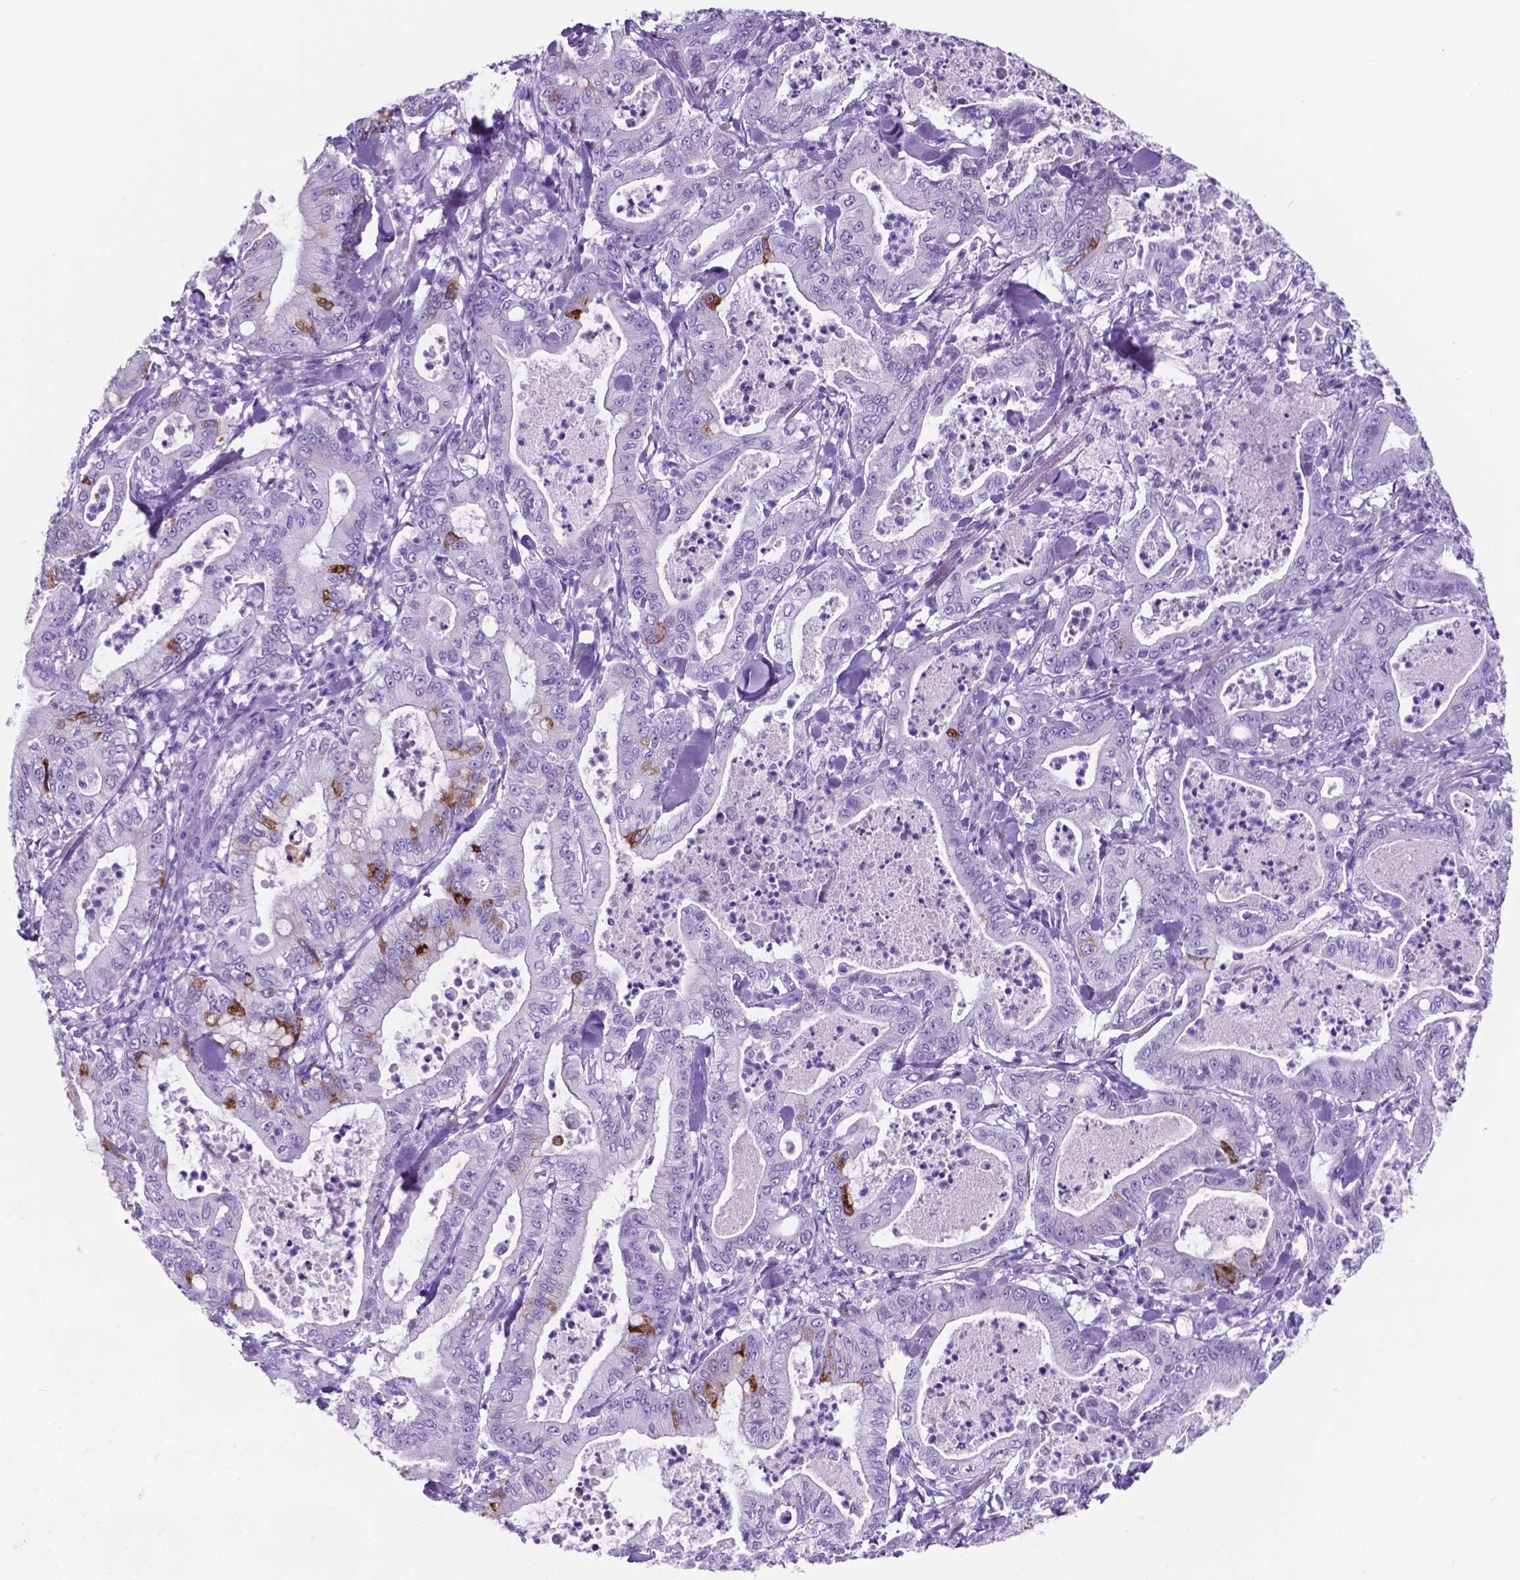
{"staining": {"intensity": "strong", "quantity": "<25%", "location": "cytoplasmic/membranous"}, "tissue": "pancreatic cancer", "cell_type": "Tumor cells", "image_type": "cancer", "snomed": [{"axis": "morphology", "description": "Adenocarcinoma, NOS"}, {"axis": "topography", "description": "Pancreas"}], "caption": "IHC image of pancreatic cancer (adenocarcinoma) stained for a protein (brown), which reveals medium levels of strong cytoplasmic/membranous staining in approximately <25% of tumor cells.", "gene": "C17orf107", "patient": {"sex": "male", "age": 71}}